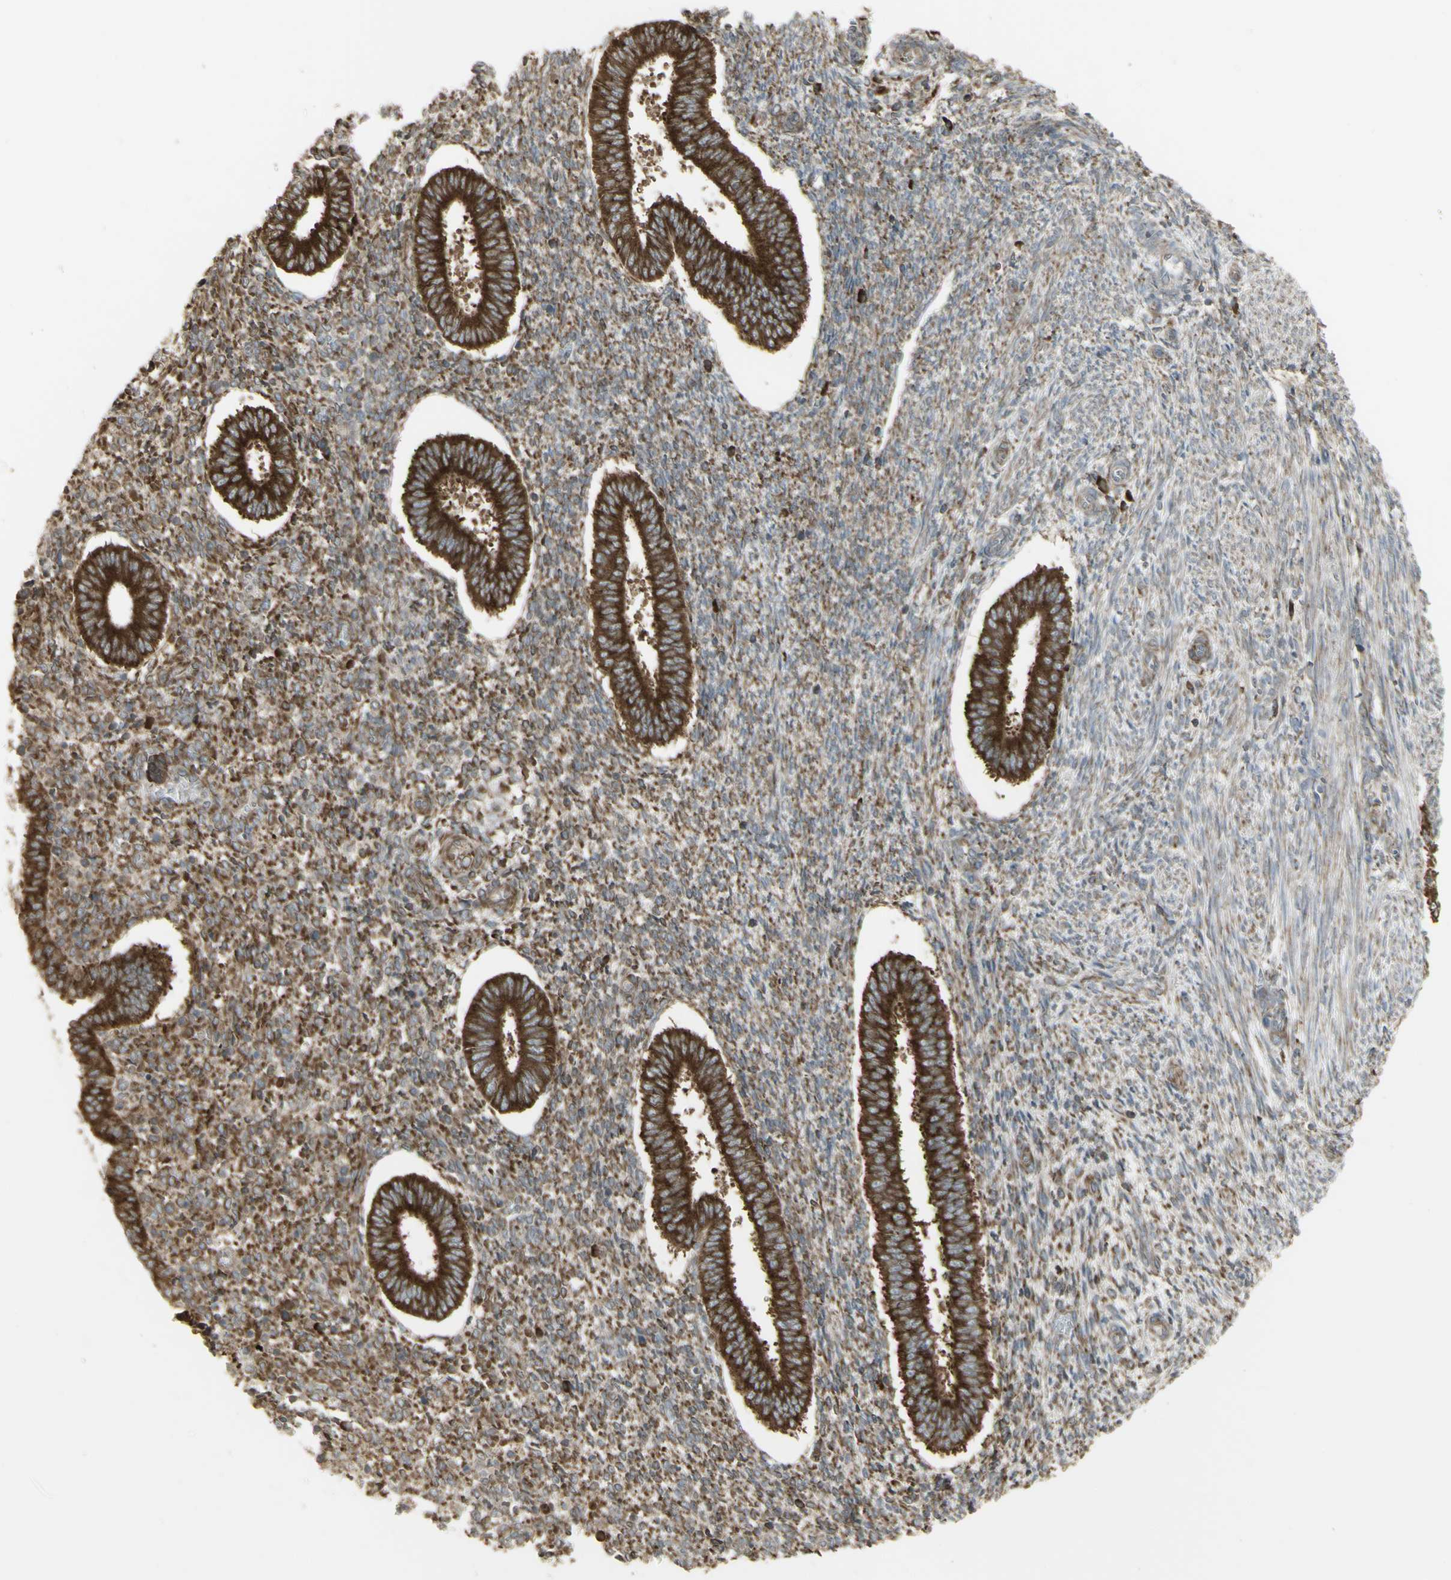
{"staining": {"intensity": "moderate", "quantity": ">75%", "location": "cytoplasmic/membranous"}, "tissue": "endometrium", "cell_type": "Cells in endometrial stroma", "image_type": "normal", "snomed": [{"axis": "morphology", "description": "Normal tissue, NOS"}, {"axis": "topography", "description": "Endometrium"}], "caption": "Human endometrium stained with a brown dye demonstrates moderate cytoplasmic/membranous positive staining in approximately >75% of cells in endometrial stroma.", "gene": "FKBP3", "patient": {"sex": "female", "age": 35}}